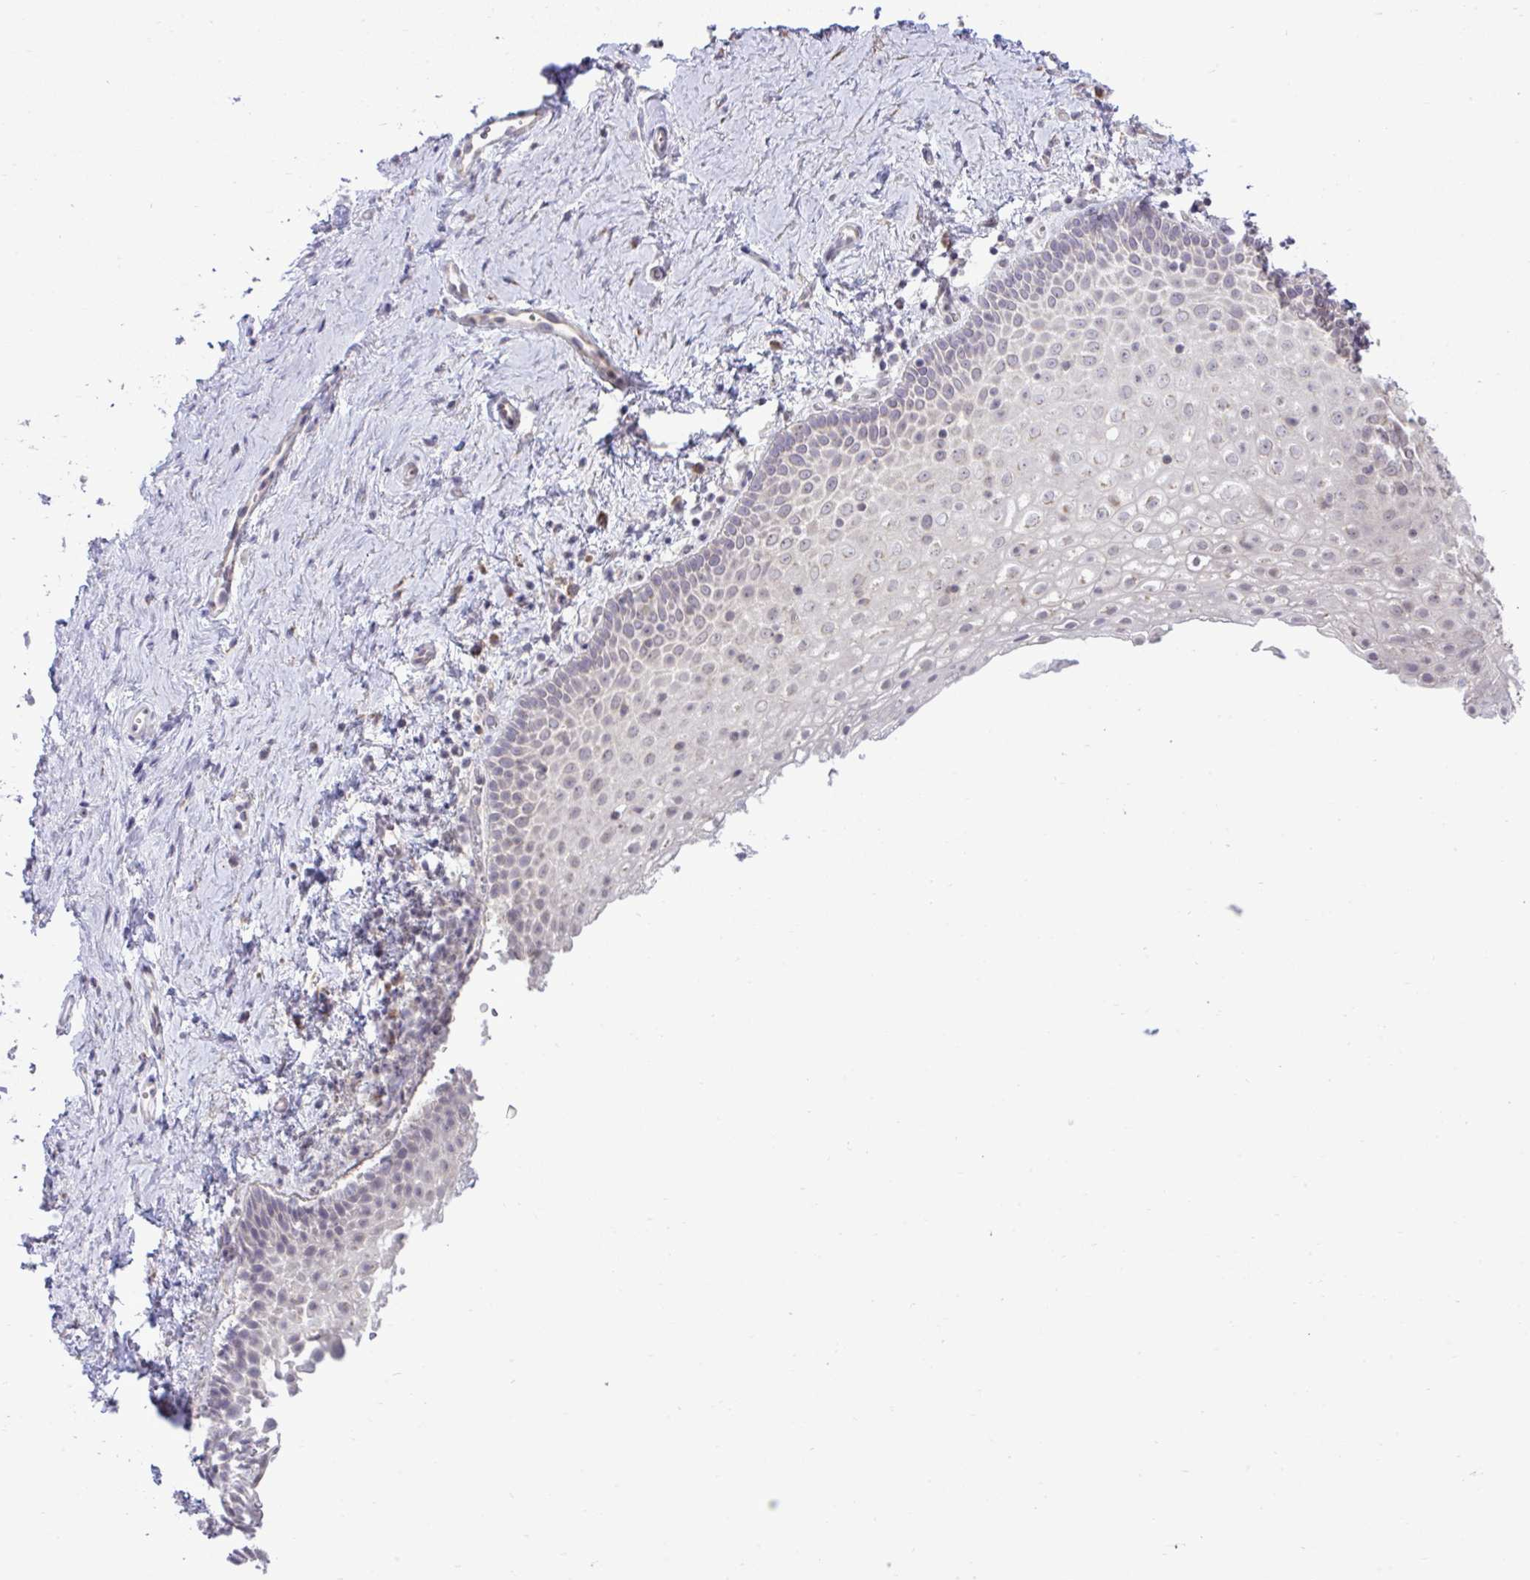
{"staining": {"intensity": "weak", "quantity": "<25%", "location": "cytoplasmic/membranous"}, "tissue": "vagina", "cell_type": "Squamous epithelial cells", "image_type": "normal", "snomed": [{"axis": "morphology", "description": "Normal tissue, NOS"}, {"axis": "topography", "description": "Vagina"}], "caption": "Immunohistochemistry (IHC) of benign vagina reveals no expression in squamous epithelial cells.", "gene": "CYP20A1", "patient": {"sex": "female", "age": 61}}